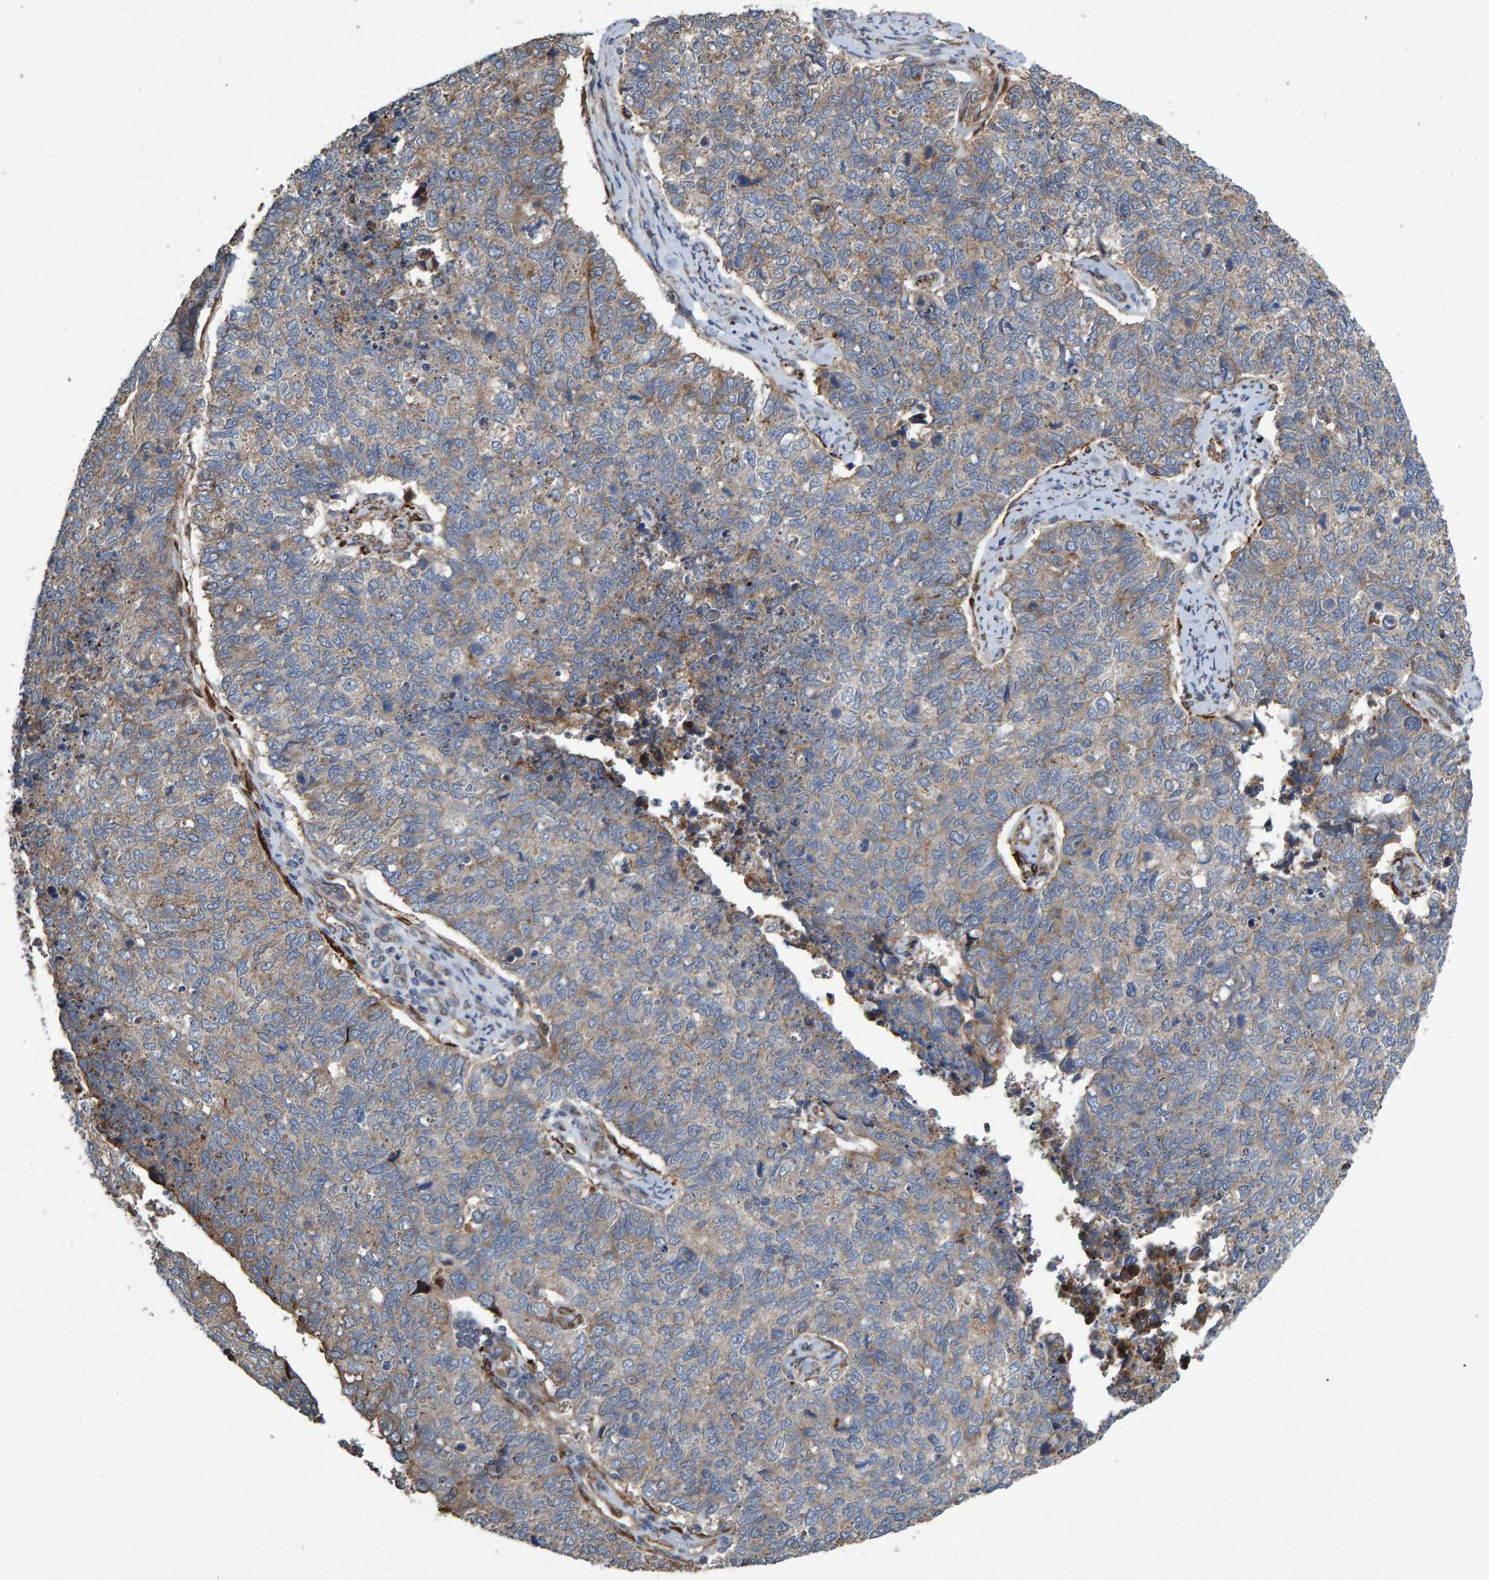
{"staining": {"intensity": "weak", "quantity": "25%-75%", "location": "cytoplasmic/membranous"}, "tissue": "cervical cancer", "cell_type": "Tumor cells", "image_type": "cancer", "snomed": [{"axis": "morphology", "description": "Squamous cell carcinoma, NOS"}, {"axis": "topography", "description": "Cervix"}], "caption": "The micrograph shows immunohistochemical staining of cervical cancer (squamous cell carcinoma). There is weak cytoplasmic/membranous staining is appreciated in about 25%-75% of tumor cells. Using DAB (3,3'-diaminobenzidine) (brown) and hematoxylin (blue) stains, captured at high magnification using brightfield microscopy.", "gene": "SLIT2", "patient": {"sex": "female", "age": 63}}